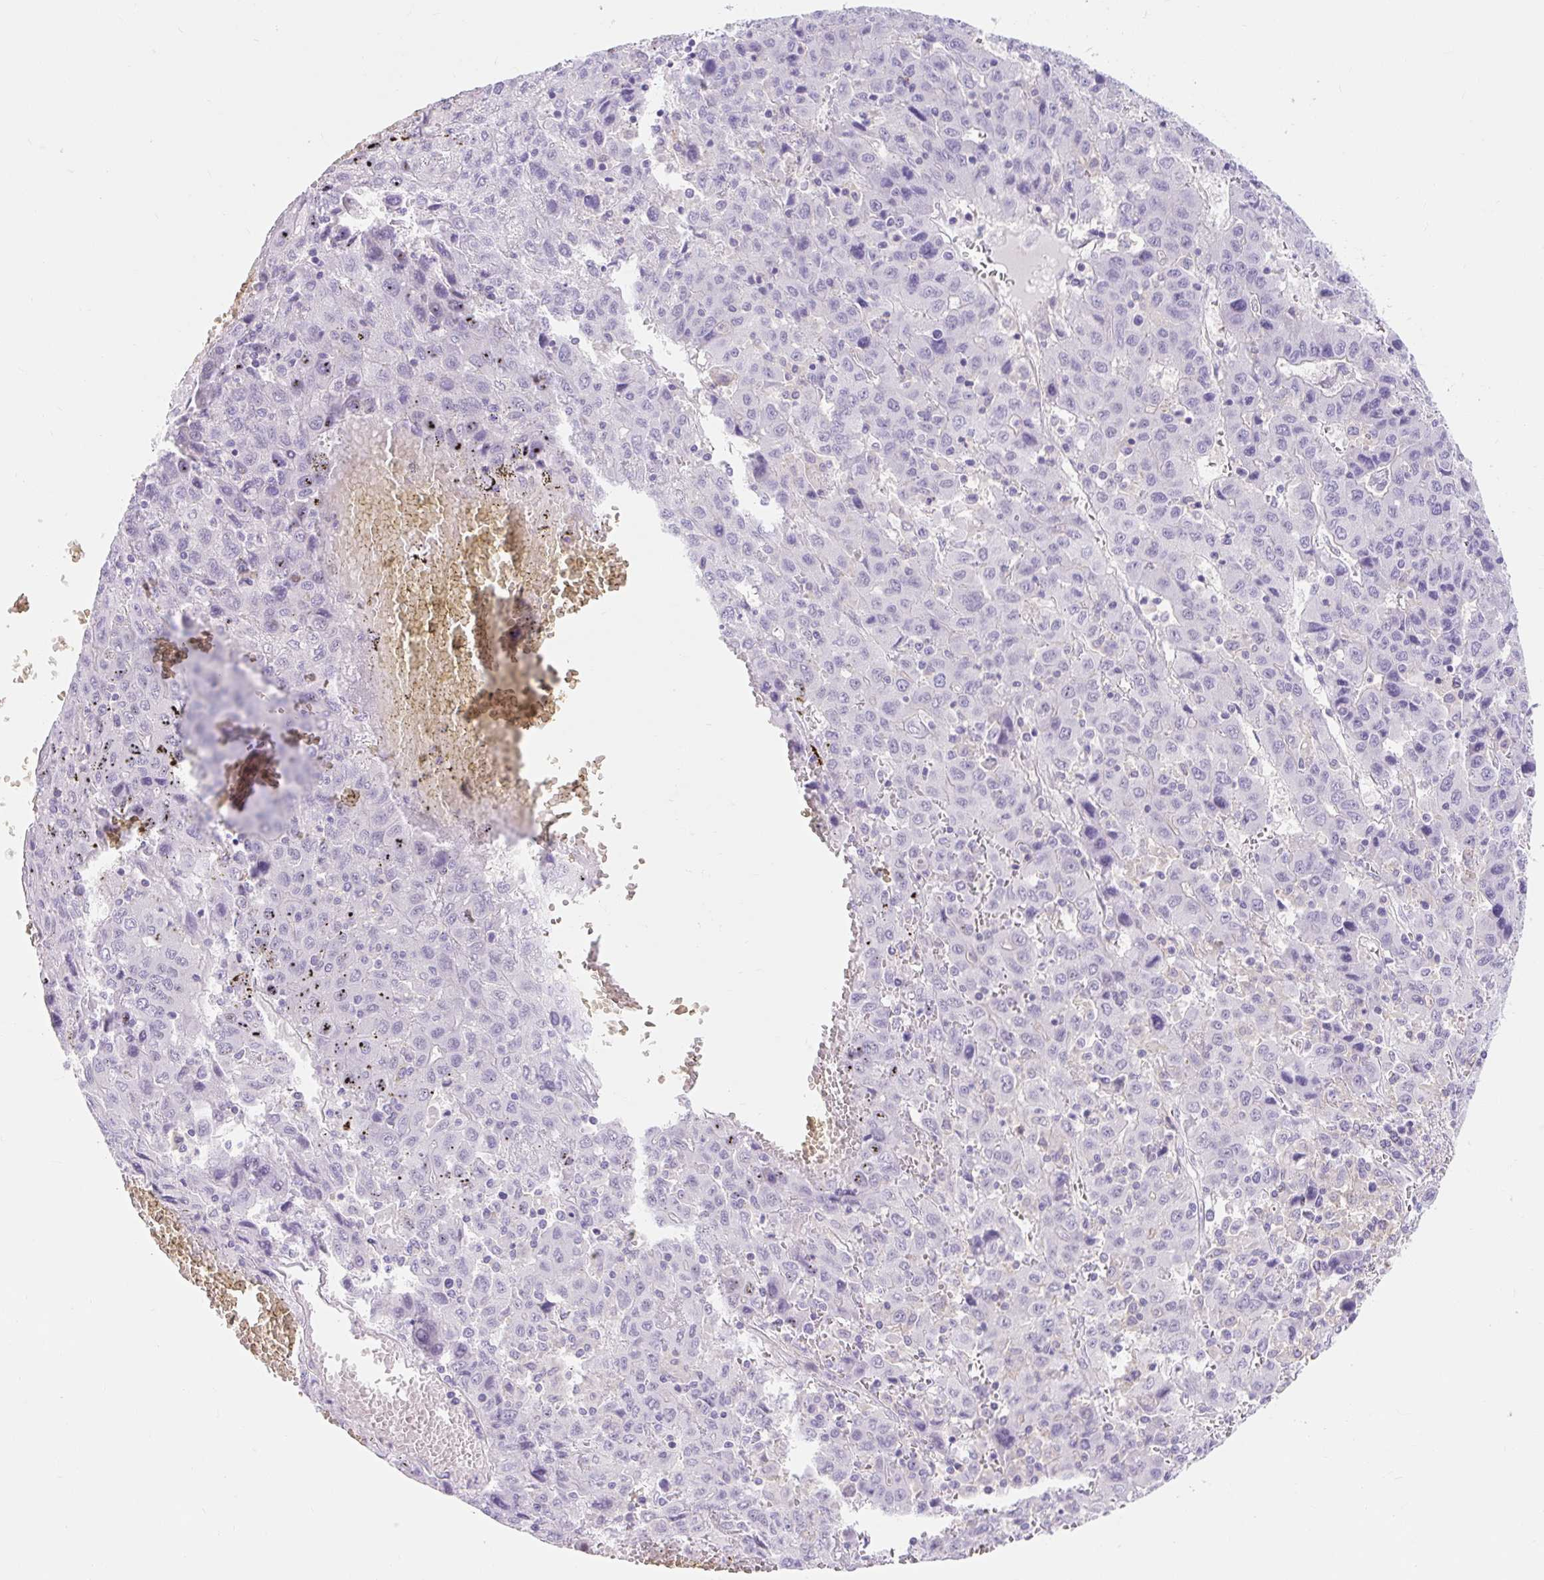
{"staining": {"intensity": "negative", "quantity": "none", "location": "none"}, "tissue": "liver cancer", "cell_type": "Tumor cells", "image_type": "cancer", "snomed": [{"axis": "morphology", "description": "Carcinoma, Hepatocellular, NOS"}, {"axis": "topography", "description": "Liver"}], "caption": "A photomicrograph of human liver hepatocellular carcinoma is negative for staining in tumor cells.", "gene": "SLC28A1", "patient": {"sex": "female", "age": 53}}